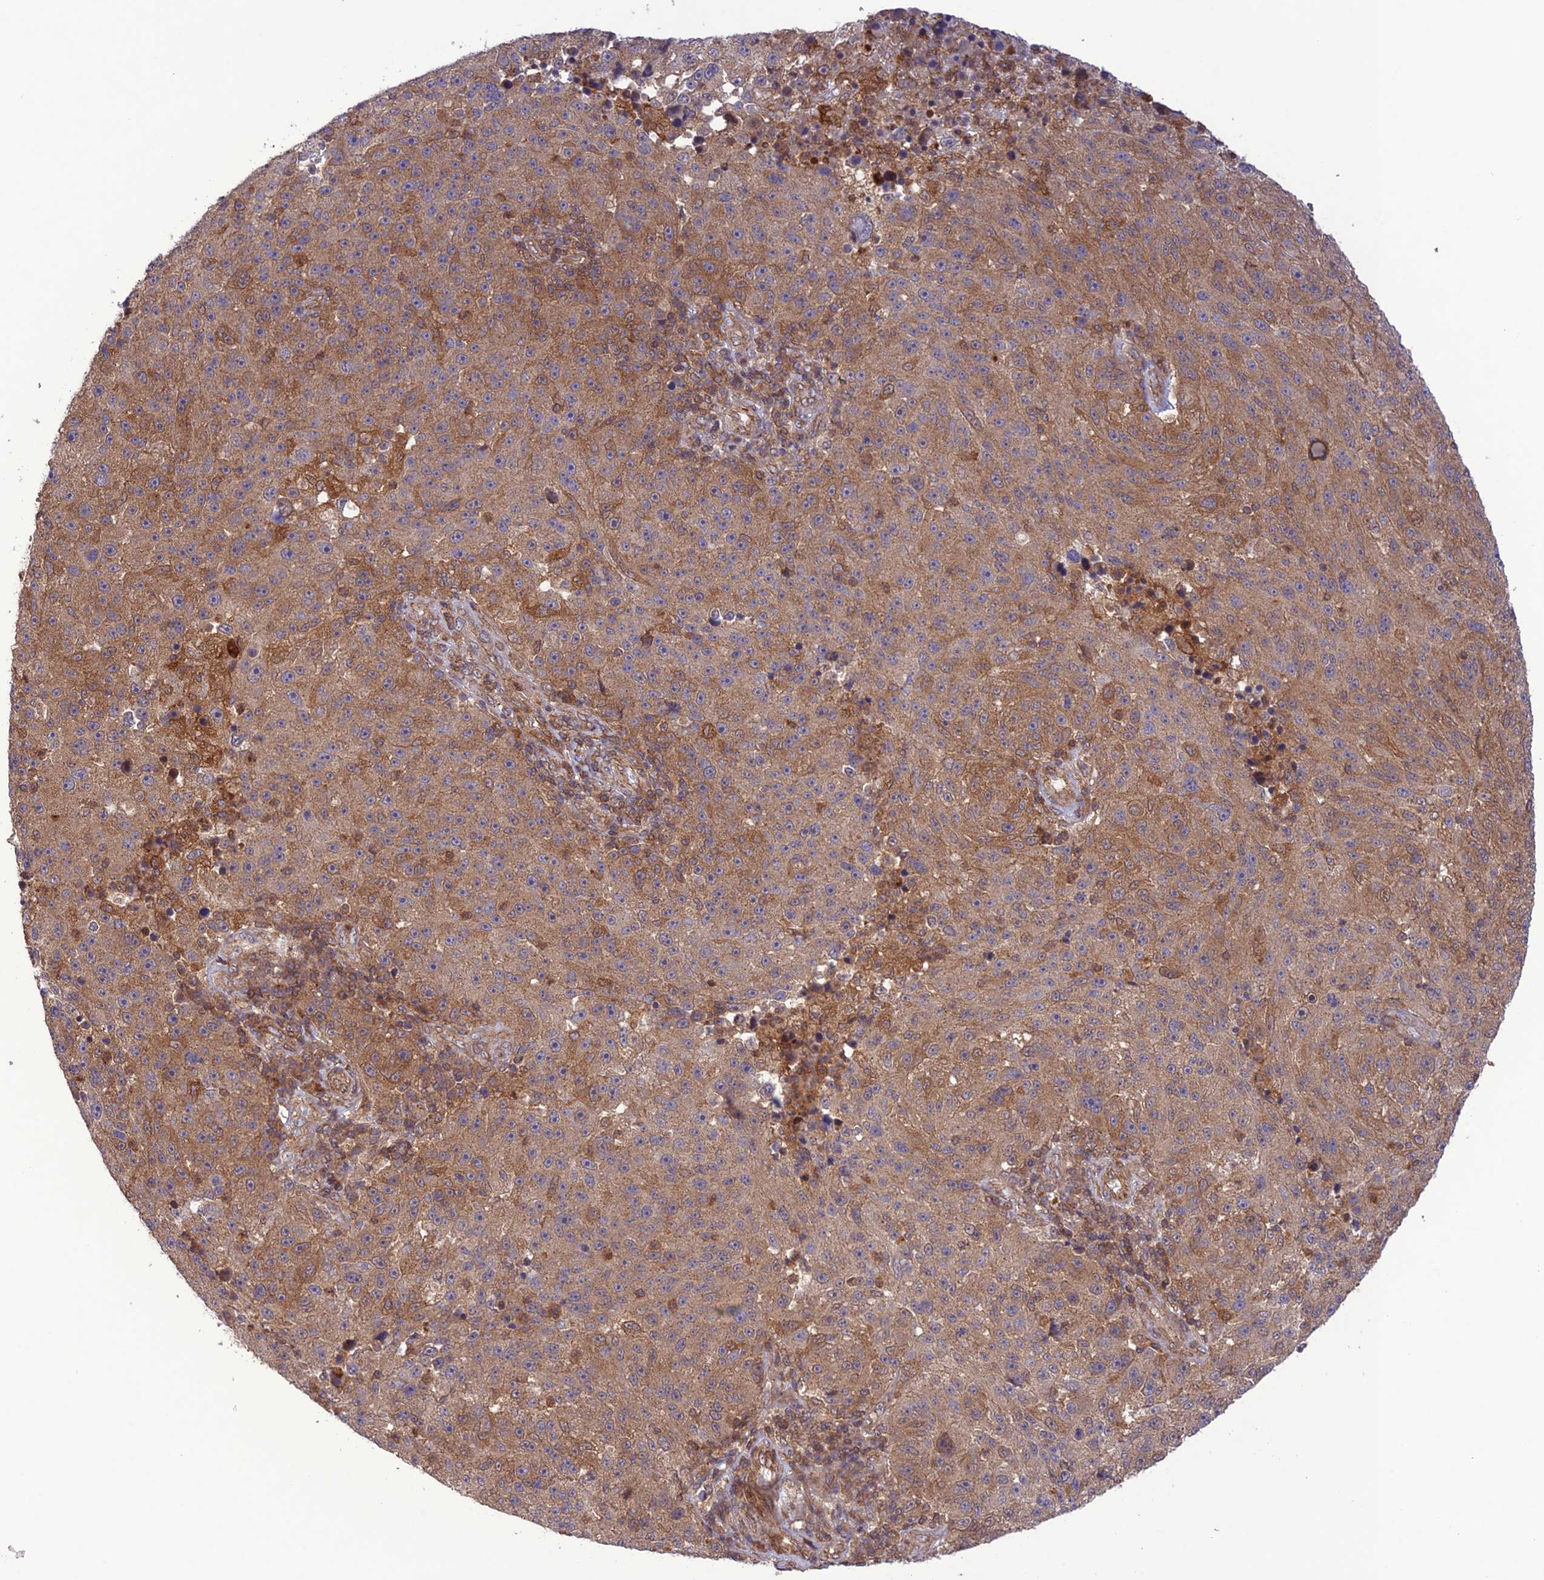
{"staining": {"intensity": "moderate", "quantity": ">75%", "location": "cytoplasmic/membranous"}, "tissue": "melanoma", "cell_type": "Tumor cells", "image_type": "cancer", "snomed": [{"axis": "morphology", "description": "Malignant melanoma, NOS"}, {"axis": "topography", "description": "Skin"}], "caption": "Immunohistochemical staining of human melanoma displays medium levels of moderate cytoplasmic/membranous protein staining in approximately >75% of tumor cells.", "gene": "FCHSD1", "patient": {"sex": "male", "age": 53}}